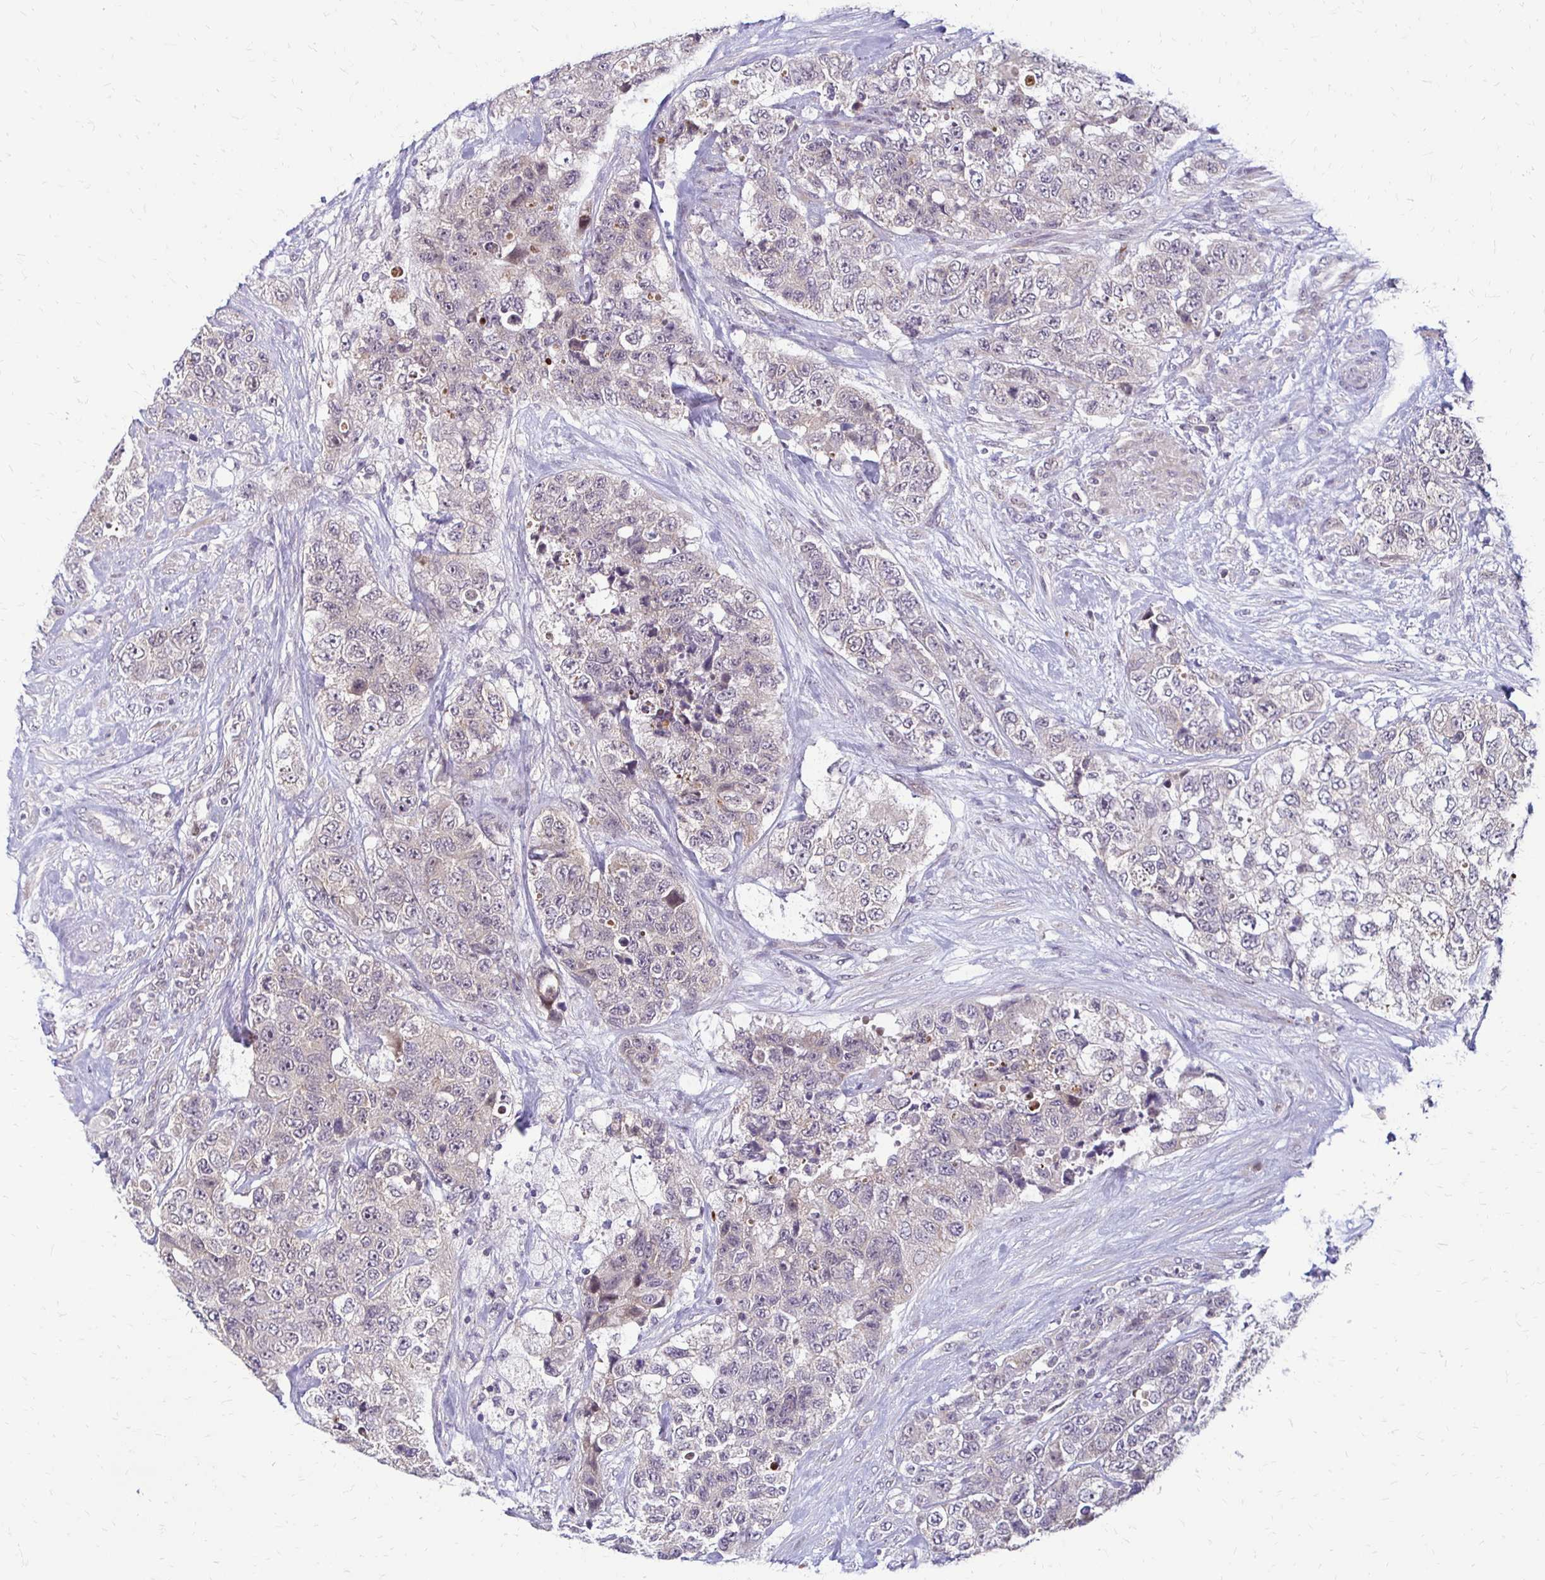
{"staining": {"intensity": "weak", "quantity": "25%-75%", "location": "cytoplasmic/membranous"}, "tissue": "urothelial cancer", "cell_type": "Tumor cells", "image_type": "cancer", "snomed": [{"axis": "morphology", "description": "Urothelial carcinoma, High grade"}, {"axis": "topography", "description": "Urinary bladder"}], "caption": "High-grade urothelial carcinoma tissue reveals weak cytoplasmic/membranous staining in approximately 25%-75% of tumor cells (DAB (3,3'-diaminobenzidine) IHC with brightfield microscopy, high magnification).", "gene": "TRIR", "patient": {"sex": "female", "age": 78}}